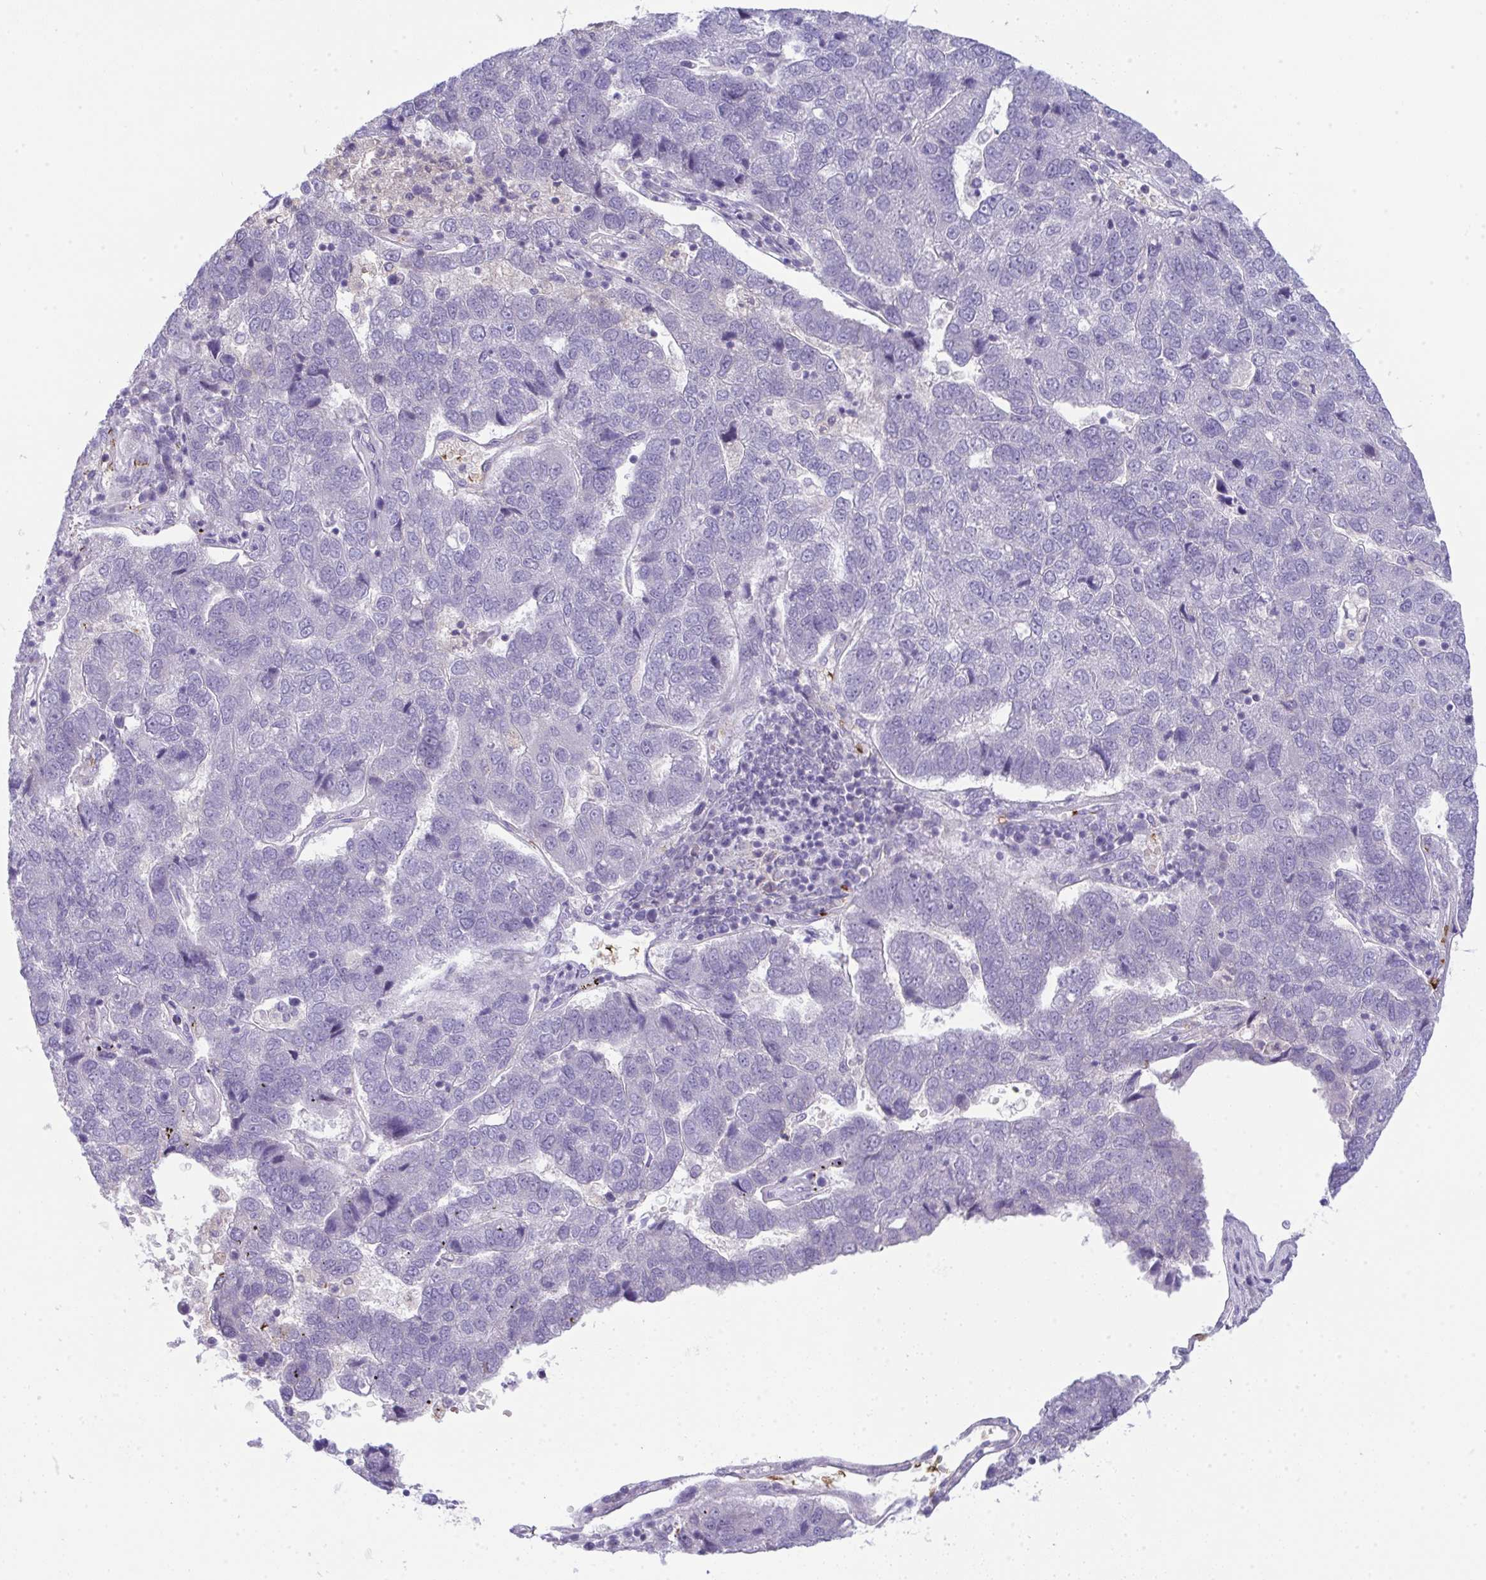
{"staining": {"intensity": "negative", "quantity": "none", "location": "none"}, "tissue": "pancreatic cancer", "cell_type": "Tumor cells", "image_type": "cancer", "snomed": [{"axis": "morphology", "description": "Adenocarcinoma, NOS"}, {"axis": "topography", "description": "Pancreas"}], "caption": "Immunohistochemical staining of human pancreatic adenocarcinoma reveals no significant positivity in tumor cells.", "gene": "SPTB", "patient": {"sex": "female", "age": 61}}